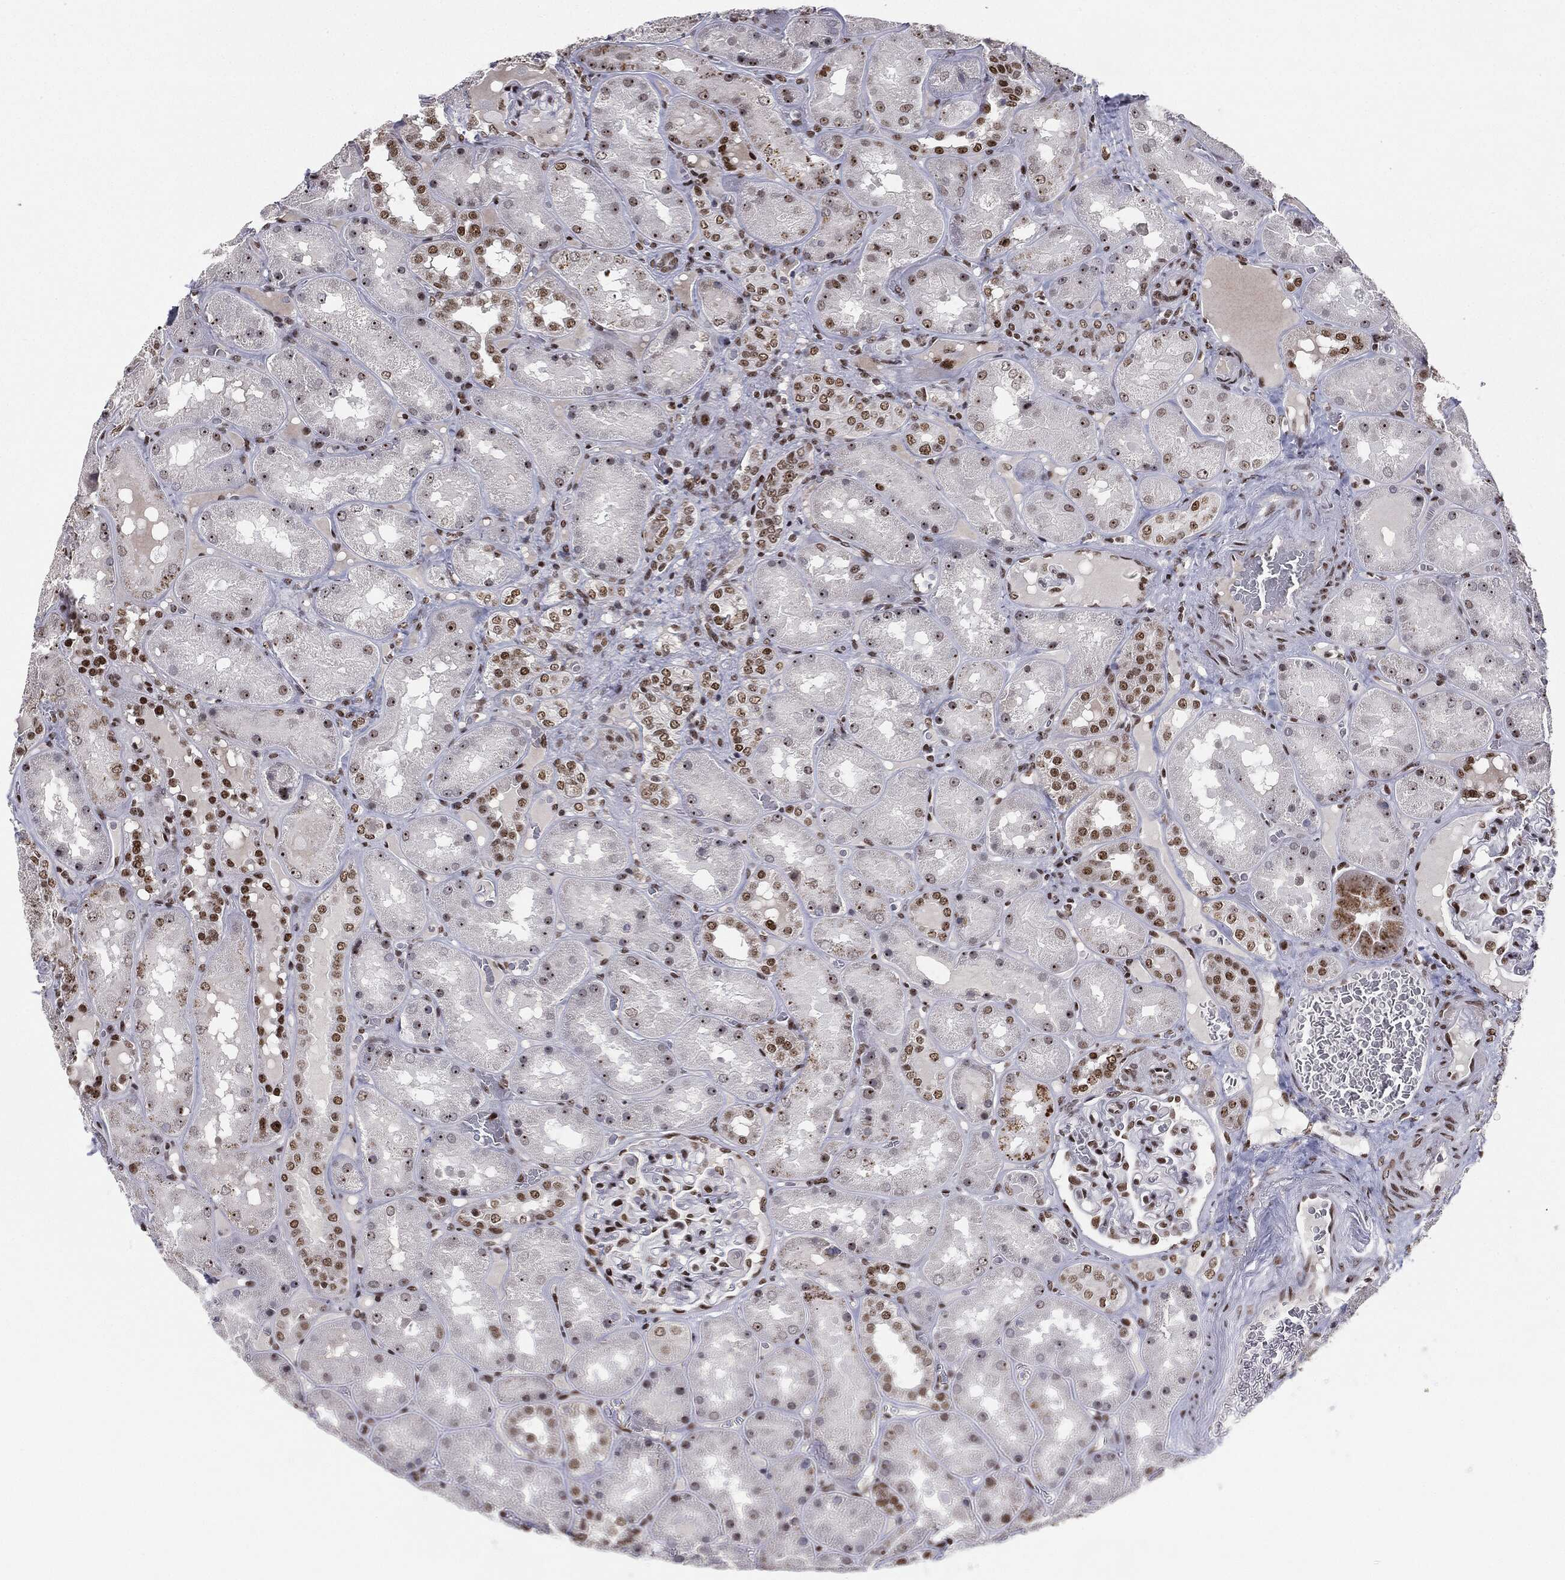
{"staining": {"intensity": "strong", "quantity": "25%-75%", "location": "nuclear"}, "tissue": "kidney", "cell_type": "Cells in glomeruli", "image_type": "normal", "snomed": [{"axis": "morphology", "description": "Normal tissue, NOS"}, {"axis": "topography", "description": "Kidney"}], "caption": "Protein expression analysis of benign human kidney reveals strong nuclear staining in approximately 25%-75% of cells in glomeruli. Immunohistochemistry (ihc) stains the protein of interest in brown and the nuclei are stained blue.", "gene": "MDC1", "patient": {"sex": "male", "age": 73}}